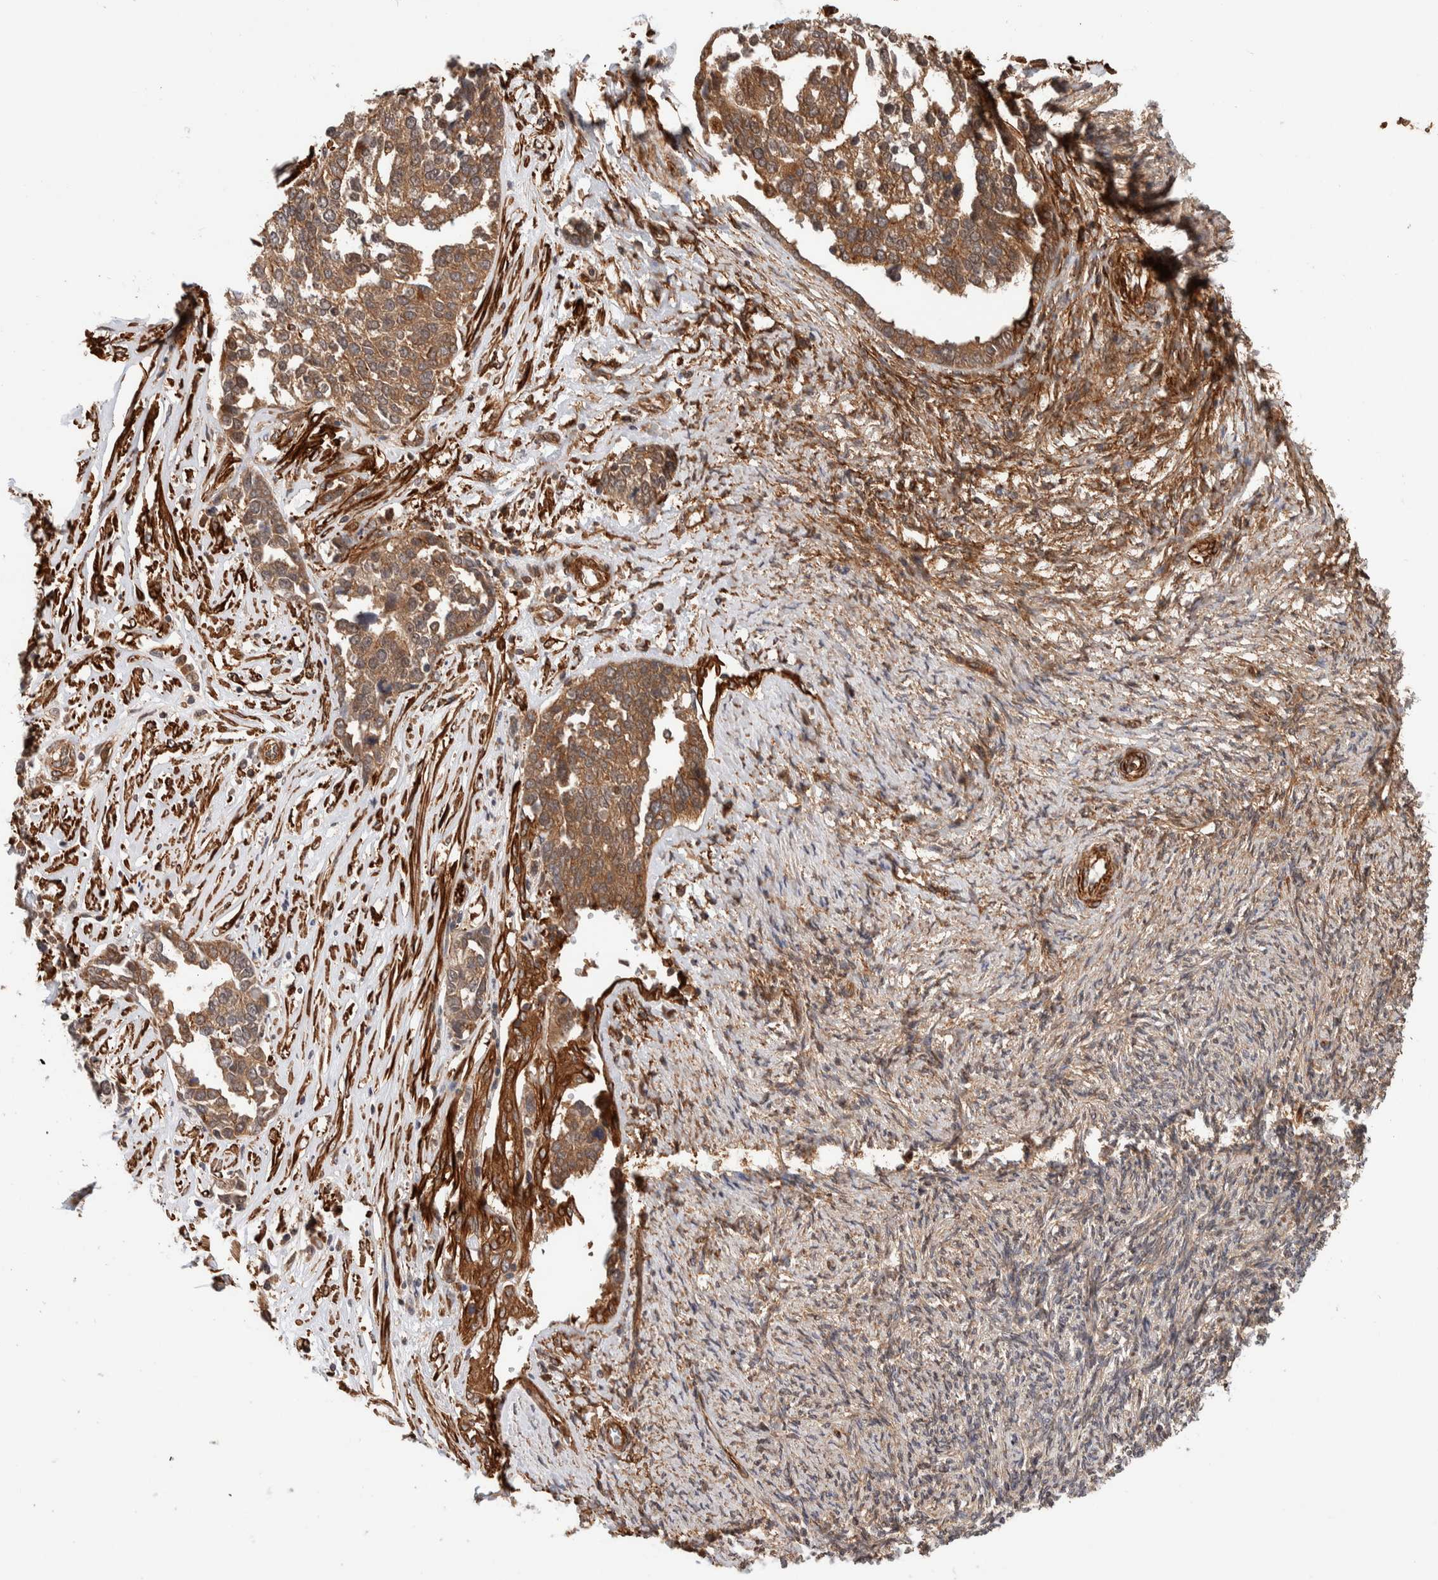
{"staining": {"intensity": "moderate", "quantity": ">75%", "location": "cytoplasmic/membranous"}, "tissue": "ovarian cancer", "cell_type": "Tumor cells", "image_type": "cancer", "snomed": [{"axis": "morphology", "description": "Cystadenocarcinoma, serous, NOS"}, {"axis": "topography", "description": "Ovary"}], "caption": "This is an image of IHC staining of ovarian cancer, which shows moderate positivity in the cytoplasmic/membranous of tumor cells.", "gene": "SYNRG", "patient": {"sex": "female", "age": 44}}